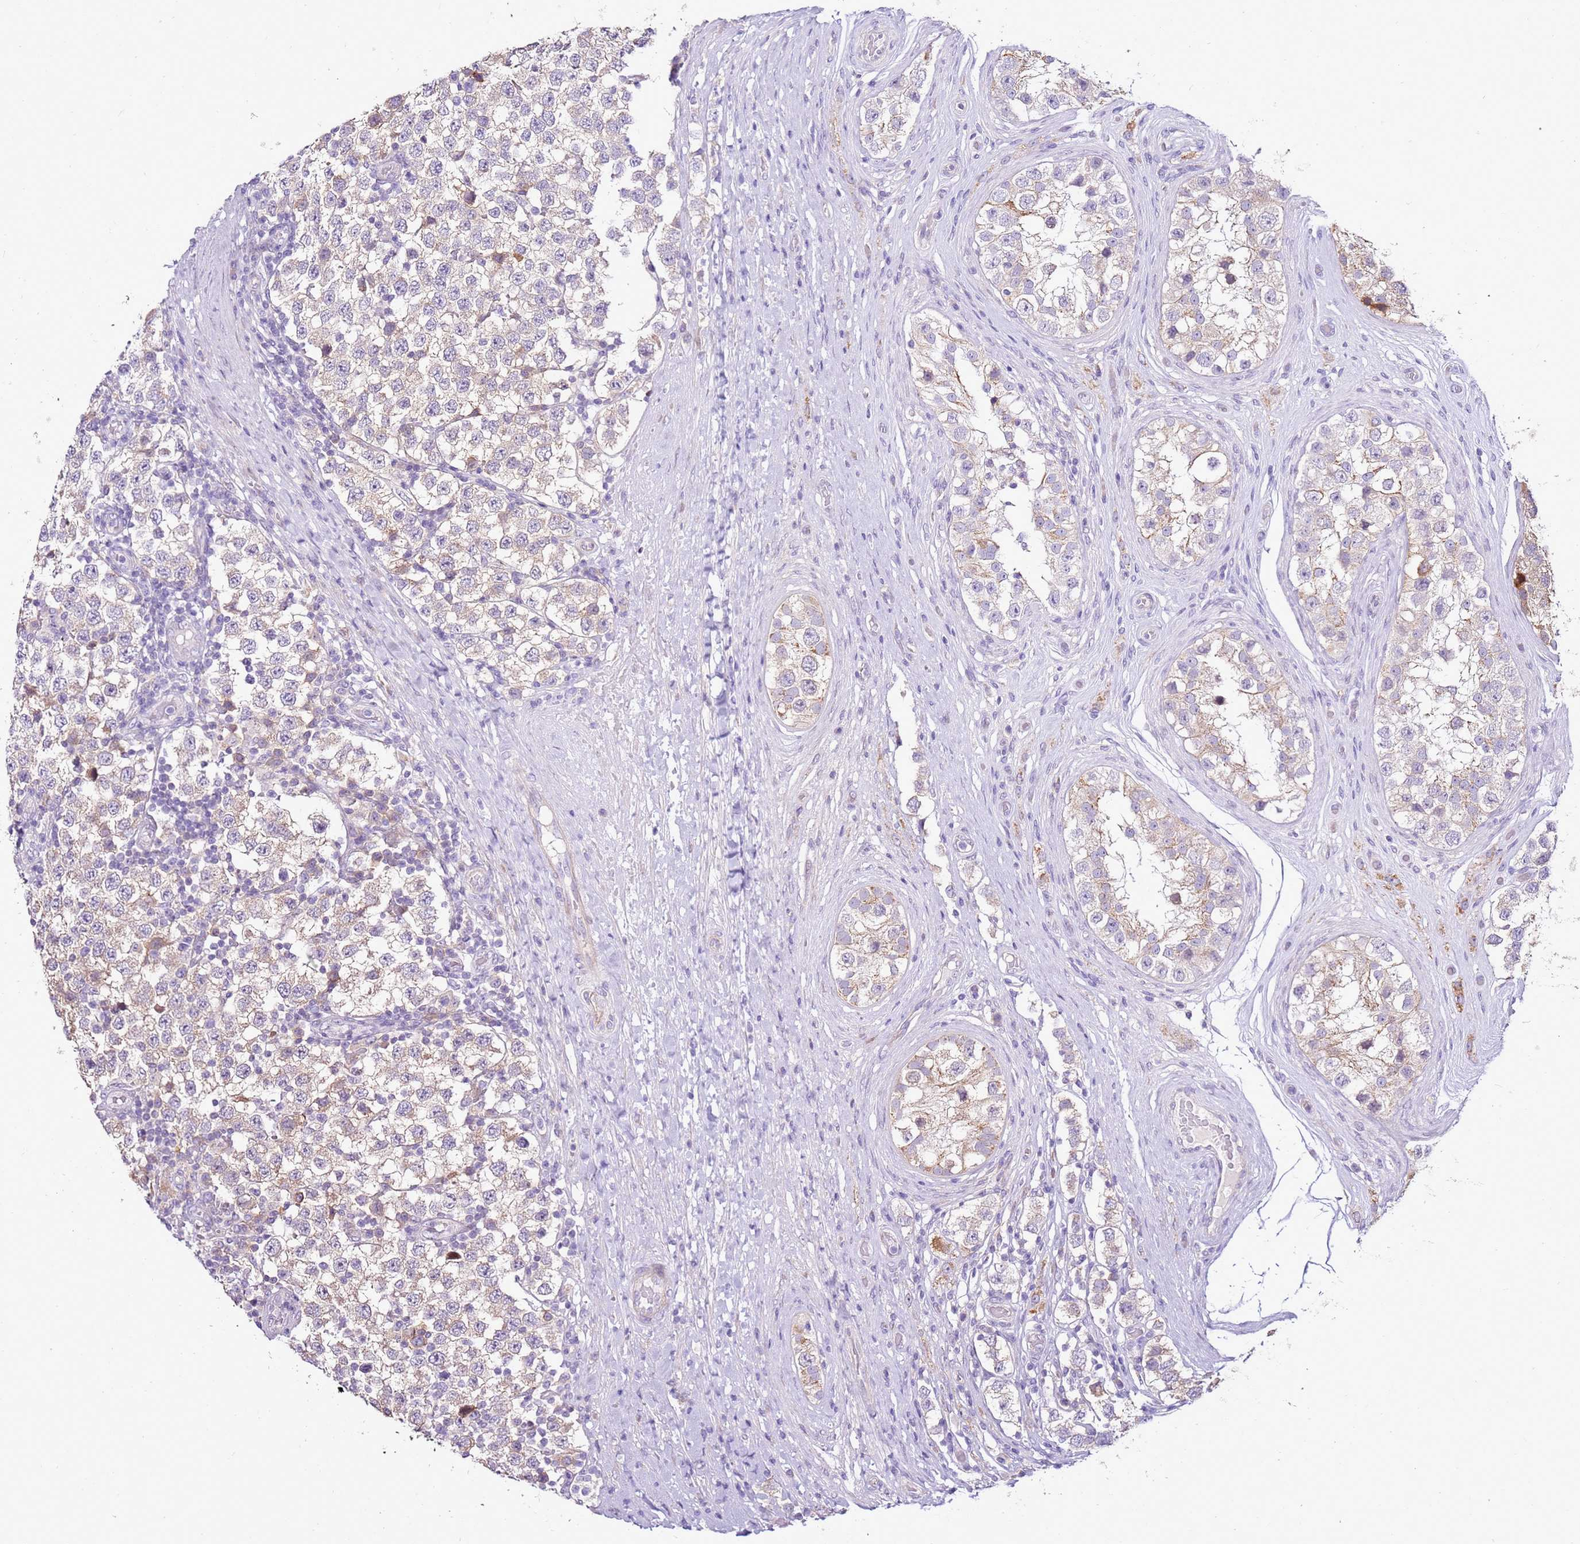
{"staining": {"intensity": "weak", "quantity": ">75%", "location": "cytoplasmic/membranous"}, "tissue": "testis cancer", "cell_type": "Tumor cells", "image_type": "cancer", "snomed": [{"axis": "morphology", "description": "Seminoma, NOS"}, {"axis": "topography", "description": "Testis"}], "caption": "Human seminoma (testis) stained with a protein marker exhibits weak staining in tumor cells.", "gene": "SLC38A5", "patient": {"sex": "male", "age": 34}}